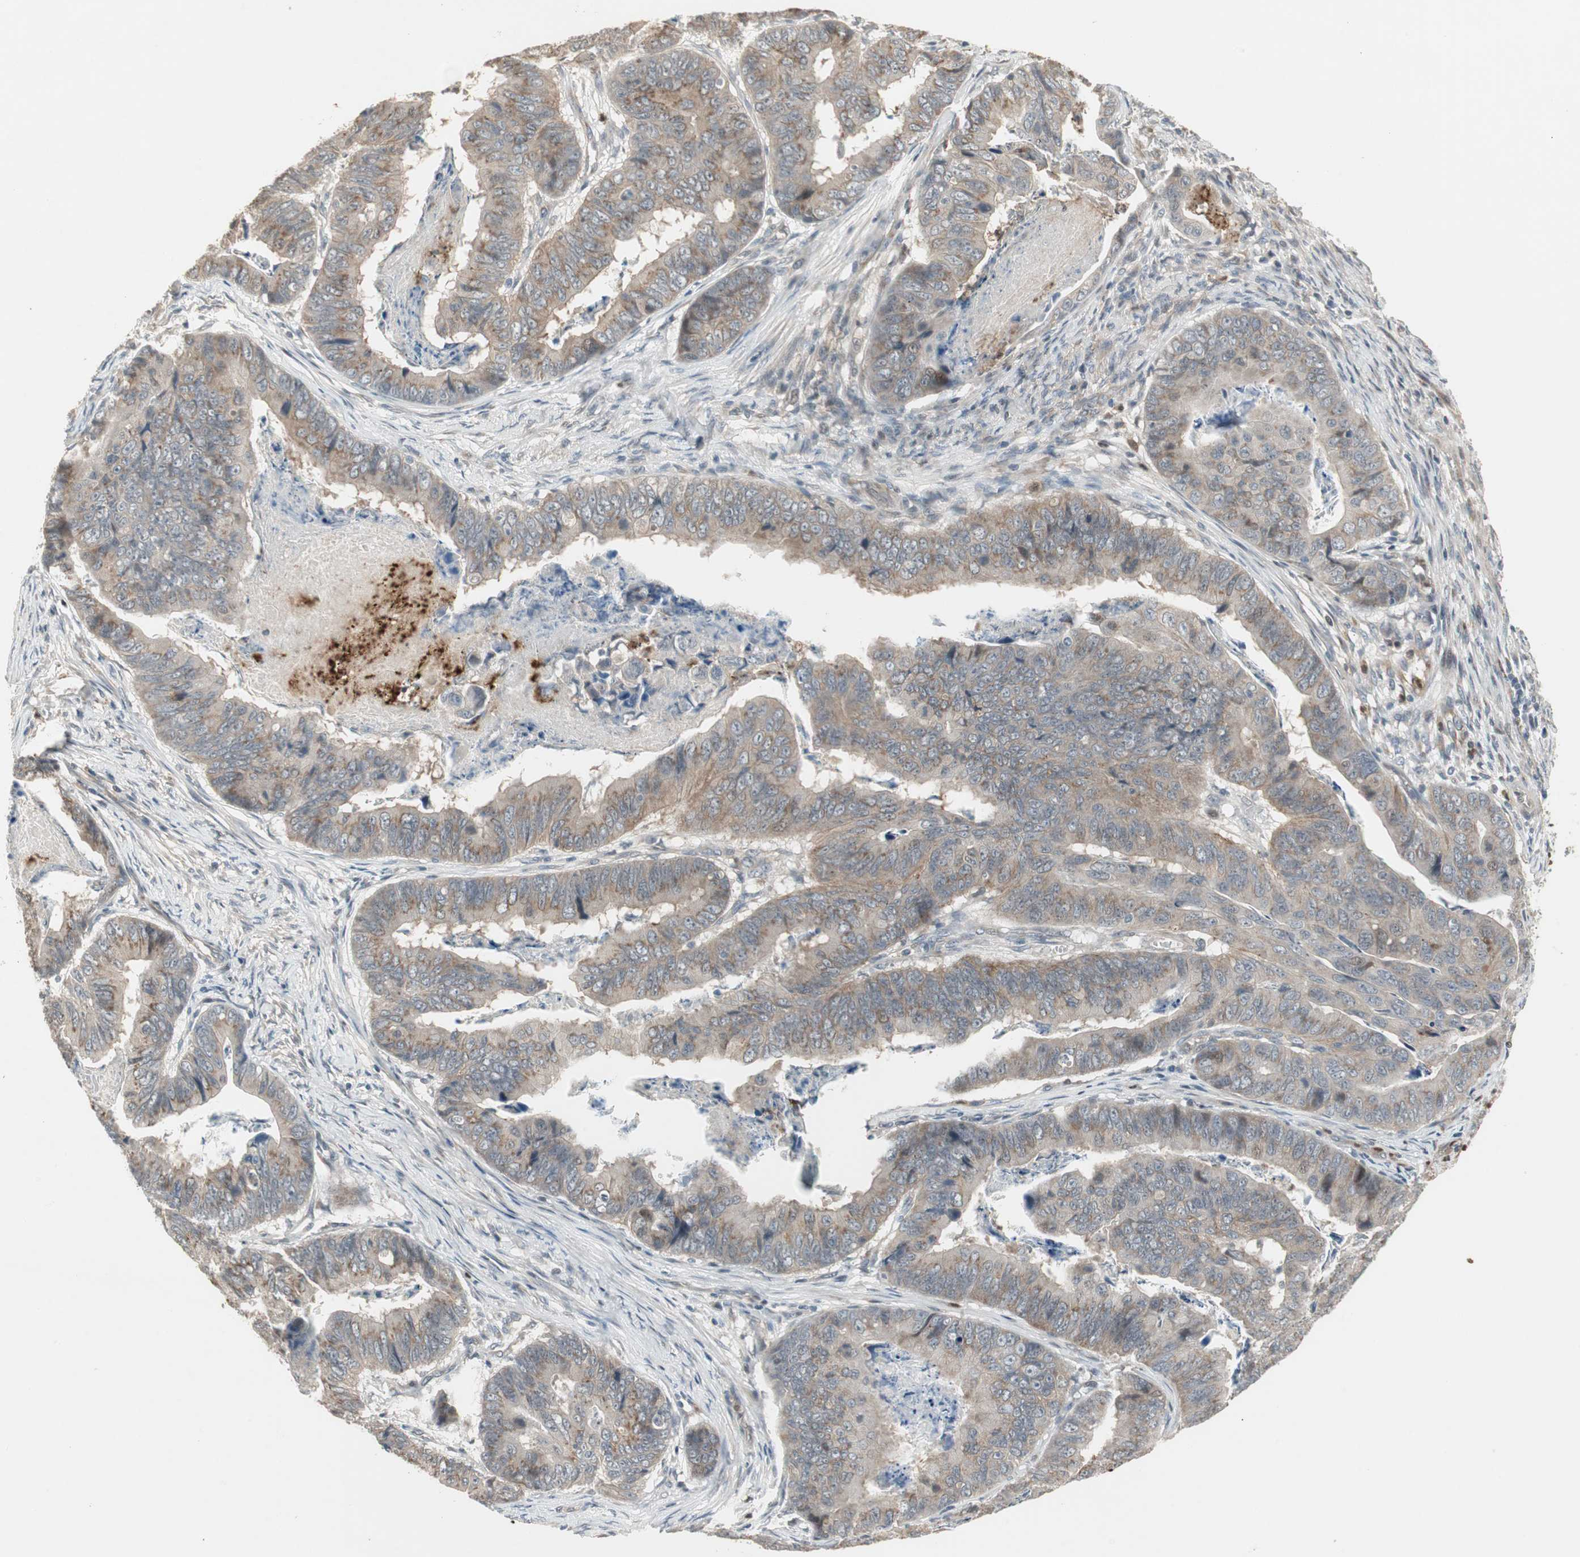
{"staining": {"intensity": "weak", "quantity": "25%-75%", "location": "cytoplasmic/membranous"}, "tissue": "stomach cancer", "cell_type": "Tumor cells", "image_type": "cancer", "snomed": [{"axis": "morphology", "description": "Adenocarcinoma, NOS"}, {"axis": "topography", "description": "Stomach, lower"}], "caption": "Human stomach adenocarcinoma stained for a protein (brown) displays weak cytoplasmic/membranous positive staining in about 25%-75% of tumor cells.", "gene": "SNX4", "patient": {"sex": "male", "age": 77}}